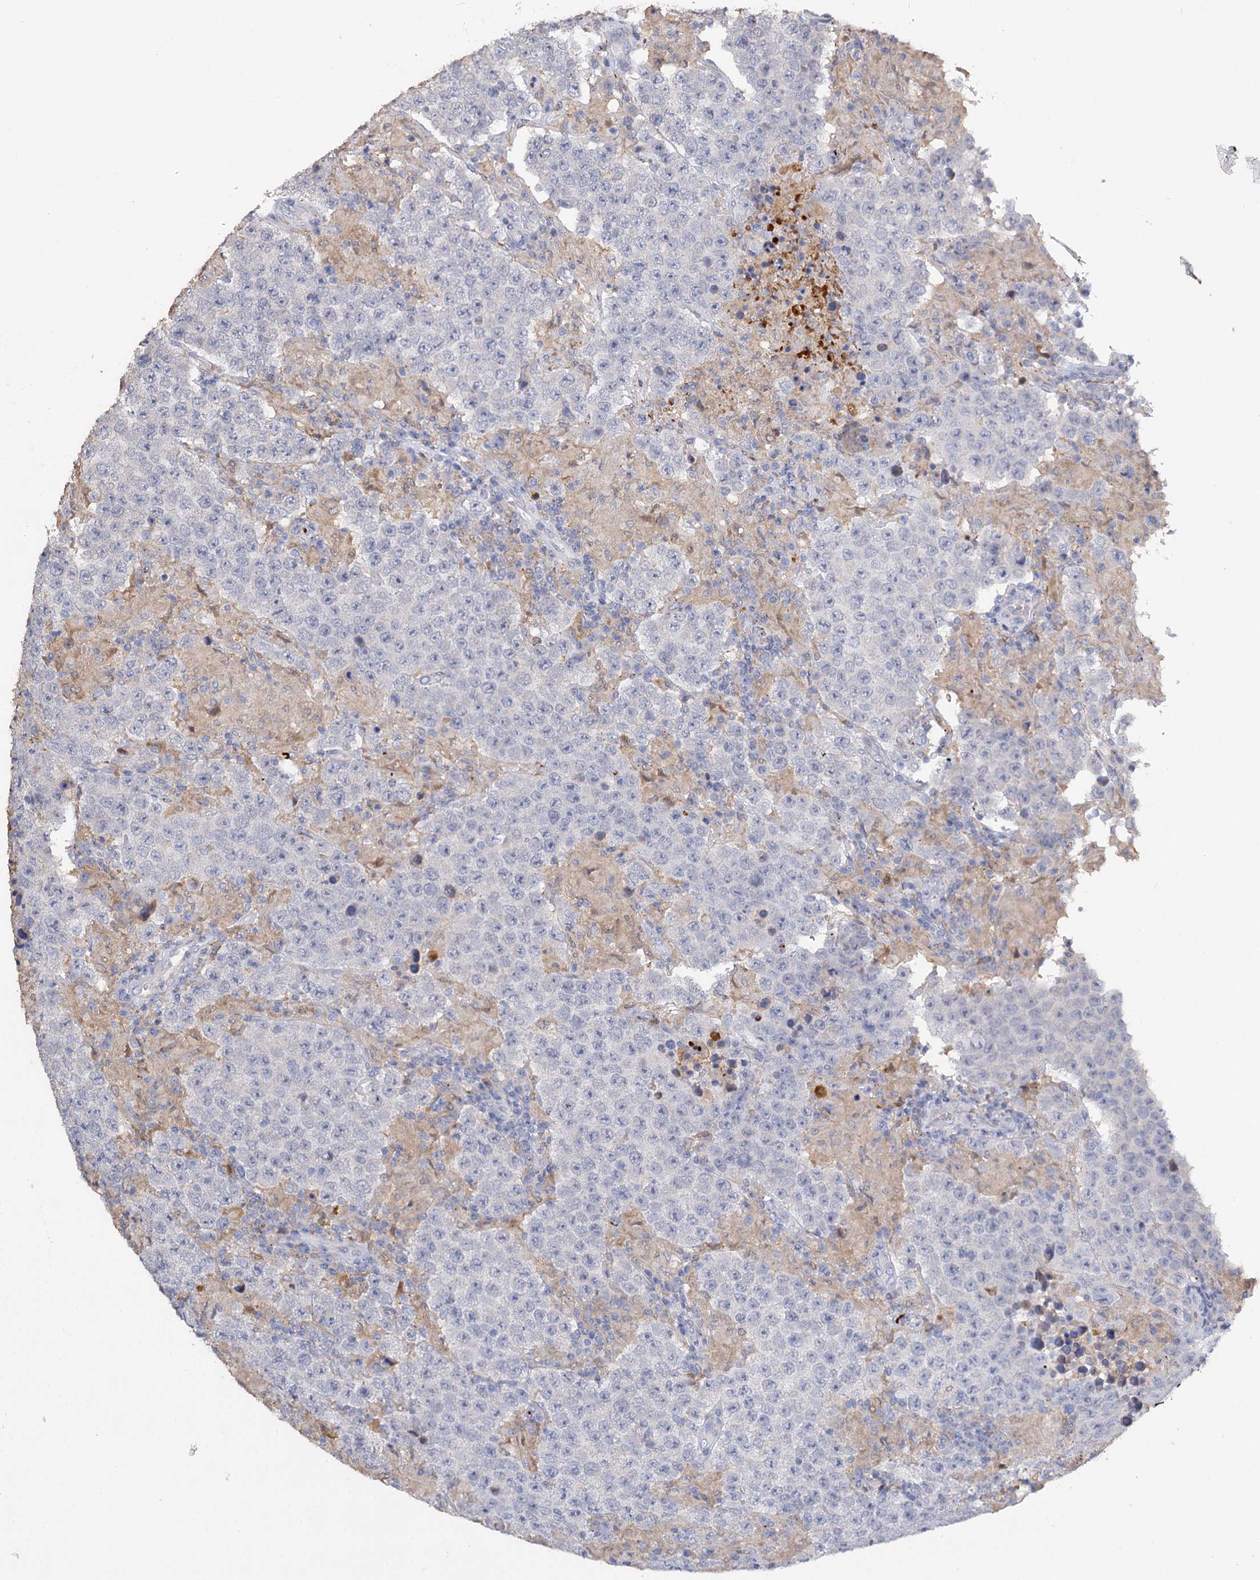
{"staining": {"intensity": "negative", "quantity": "none", "location": "none"}, "tissue": "testis cancer", "cell_type": "Tumor cells", "image_type": "cancer", "snomed": [{"axis": "morphology", "description": "Normal tissue, NOS"}, {"axis": "morphology", "description": "Urothelial carcinoma, High grade"}, {"axis": "morphology", "description": "Seminoma, NOS"}, {"axis": "morphology", "description": "Carcinoma, Embryonal, NOS"}, {"axis": "topography", "description": "Urinary bladder"}, {"axis": "topography", "description": "Testis"}], "caption": "There is no significant staining in tumor cells of testis urothelial carcinoma (high-grade).", "gene": "DNAH6", "patient": {"sex": "male", "age": 41}}